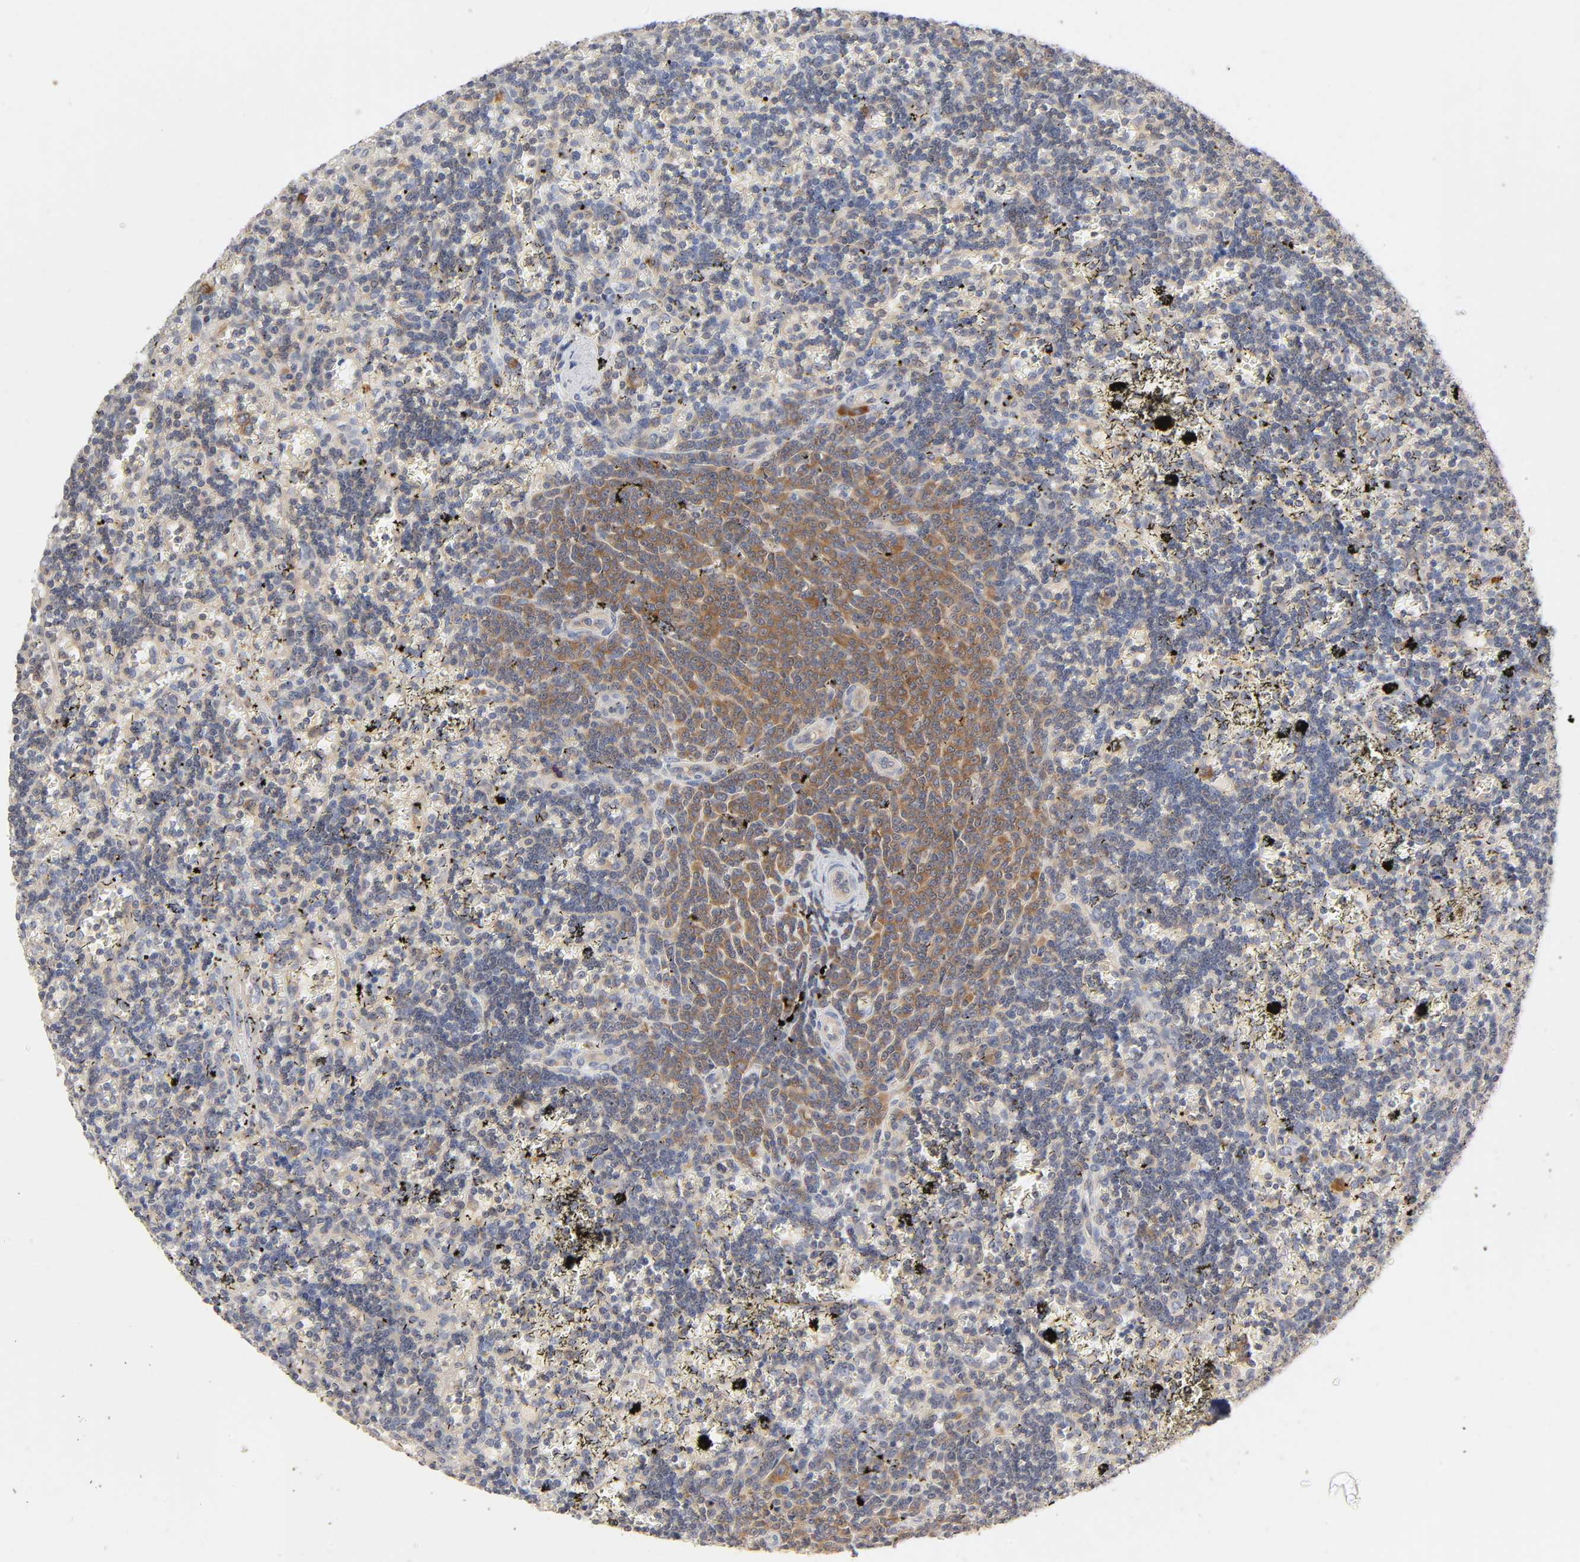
{"staining": {"intensity": "moderate", "quantity": "25%-75%", "location": "cytoplasmic/membranous"}, "tissue": "lymphoma", "cell_type": "Tumor cells", "image_type": "cancer", "snomed": [{"axis": "morphology", "description": "Malignant lymphoma, non-Hodgkin's type, Low grade"}, {"axis": "topography", "description": "Spleen"}], "caption": "High-power microscopy captured an immunohistochemistry (IHC) photomicrograph of malignant lymphoma, non-Hodgkin's type (low-grade), revealing moderate cytoplasmic/membranous staining in about 25%-75% of tumor cells. (IHC, brightfield microscopy, high magnification).", "gene": "SCHIP1", "patient": {"sex": "male", "age": 60}}